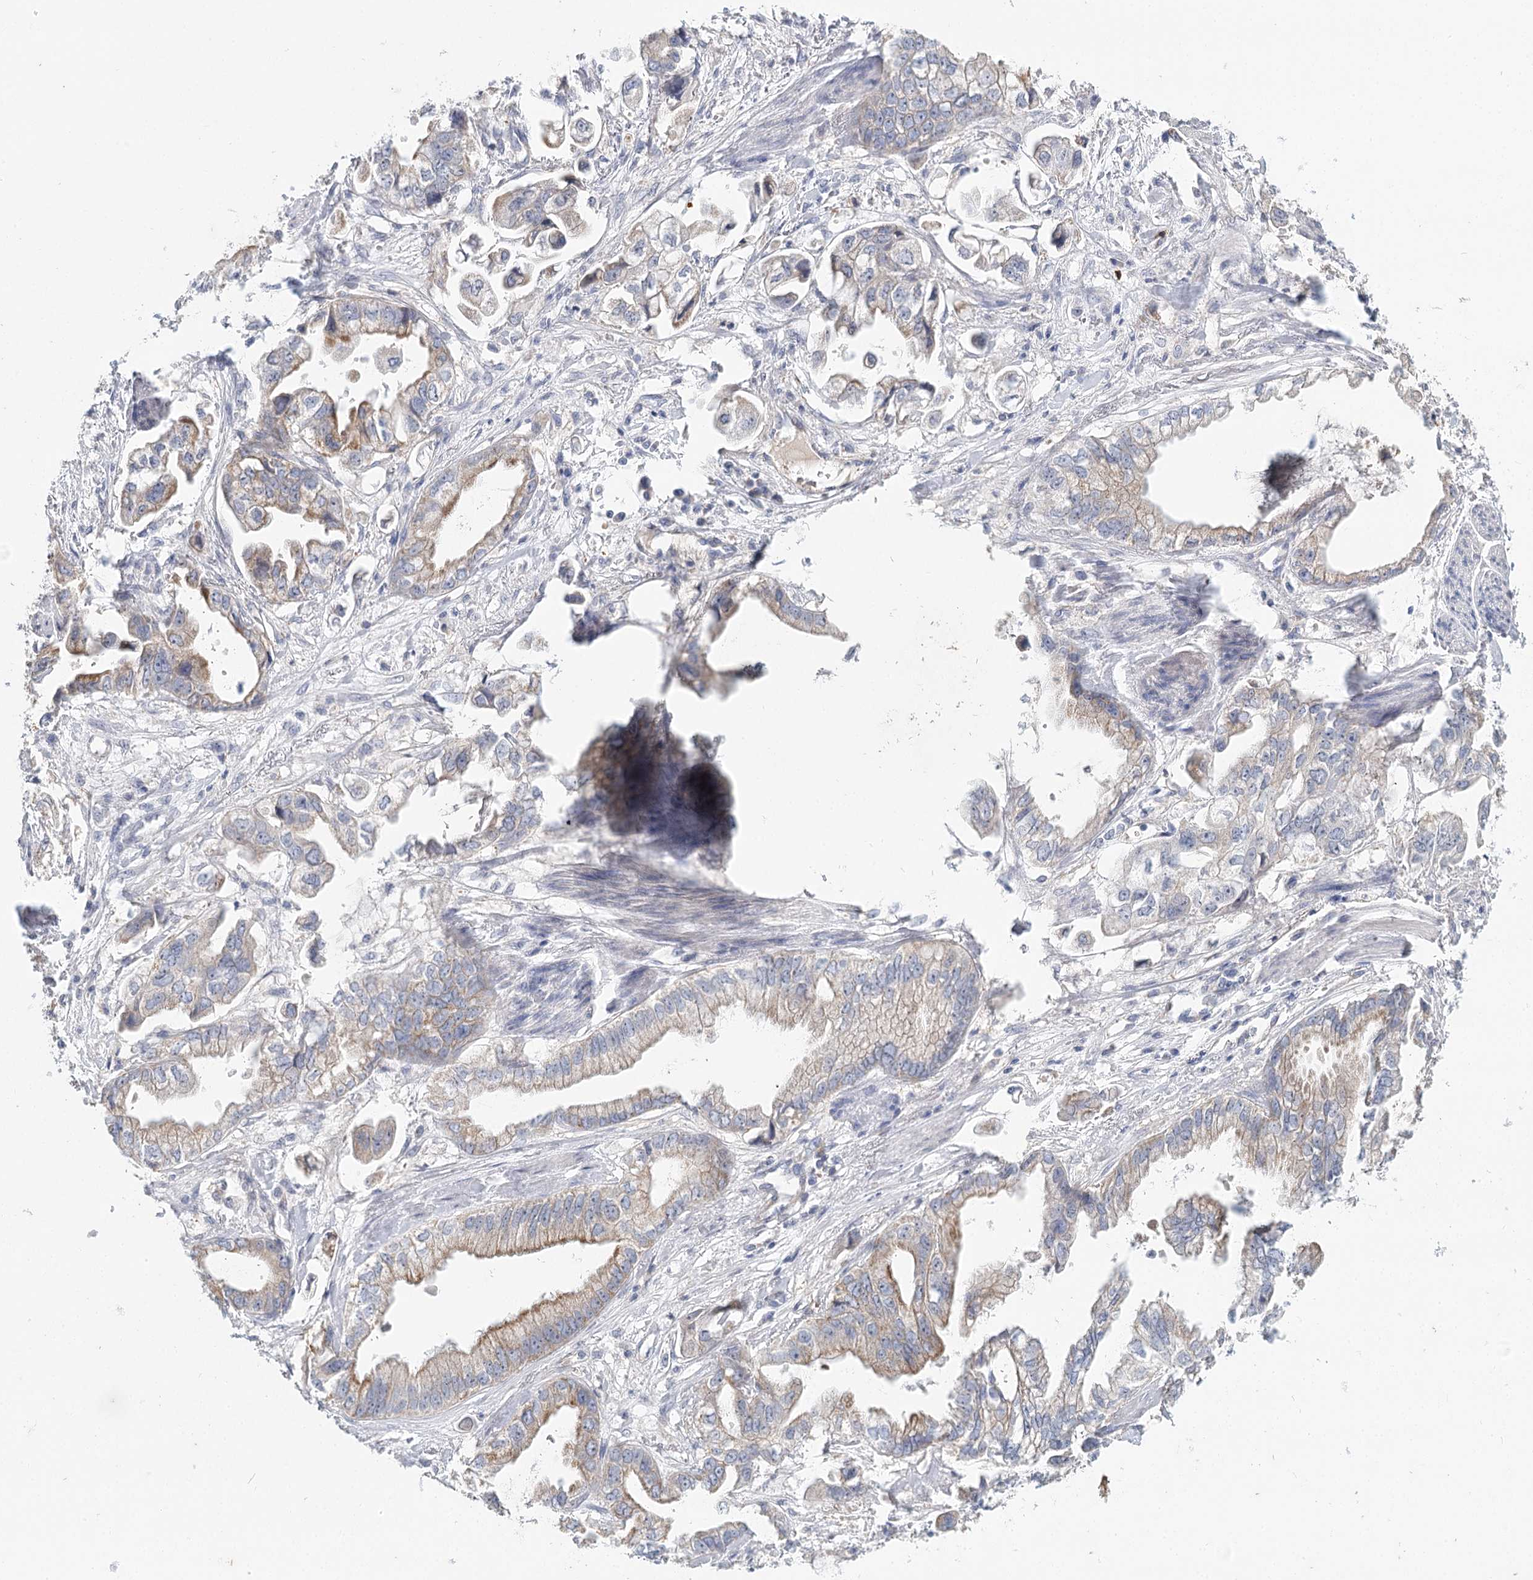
{"staining": {"intensity": "weak", "quantity": "25%-75%", "location": "cytoplasmic/membranous"}, "tissue": "stomach cancer", "cell_type": "Tumor cells", "image_type": "cancer", "snomed": [{"axis": "morphology", "description": "Adenocarcinoma, NOS"}, {"axis": "topography", "description": "Stomach"}], "caption": "Weak cytoplasmic/membranous protein staining is identified in about 25%-75% of tumor cells in stomach adenocarcinoma. The protein is shown in brown color, while the nuclei are stained blue.", "gene": "ARHGAP44", "patient": {"sex": "male", "age": 62}}